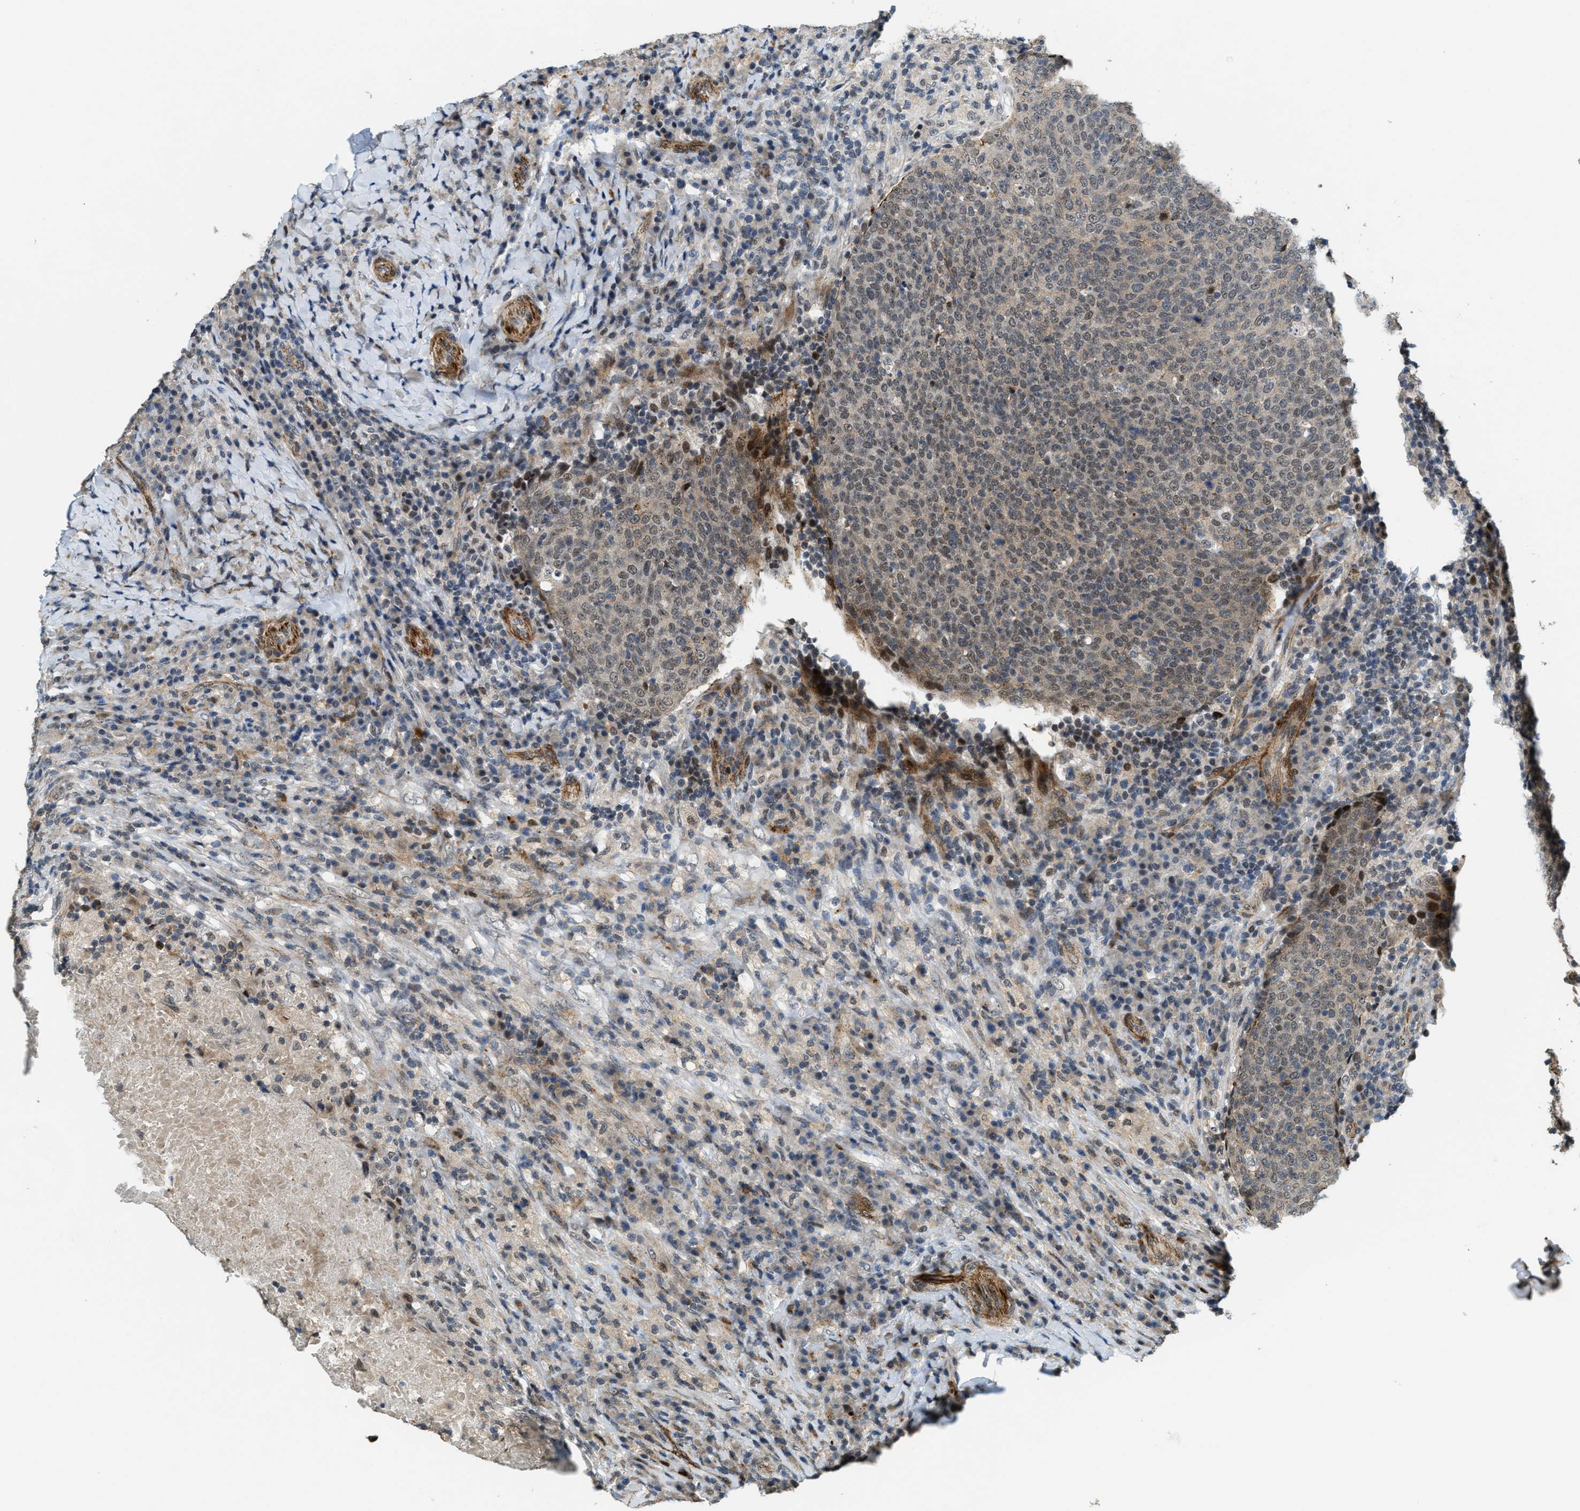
{"staining": {"intensity": "weak", "quantity": ">75%", "location": "cytoplasmic/membranous,nuclear"}, "tissue": "head and neck cancer", "cell_type": "Tumor cells", "image_type": "cancer", "snomed": [{"axis": "morphology", "description": "Squamous cell carcinoma, NOS"}, {"axis": "morphology", "description": "Squamous cell carcinoma, metastatic, NOS"}, {"axis": "topography", "description": "Lymph node"}, {"axis": "topography", "description": "Head-Neck"}], "caption": "Head and neck metastatic squamous cell carcinoma stained with immunohistochemistry (IHC) exhibits weak cytoplasmic/membranous and nuclear expression in approximately >75% of tumor cells.", "gene": "DPF2", "patient": {"sex": "male", "age": 62}}